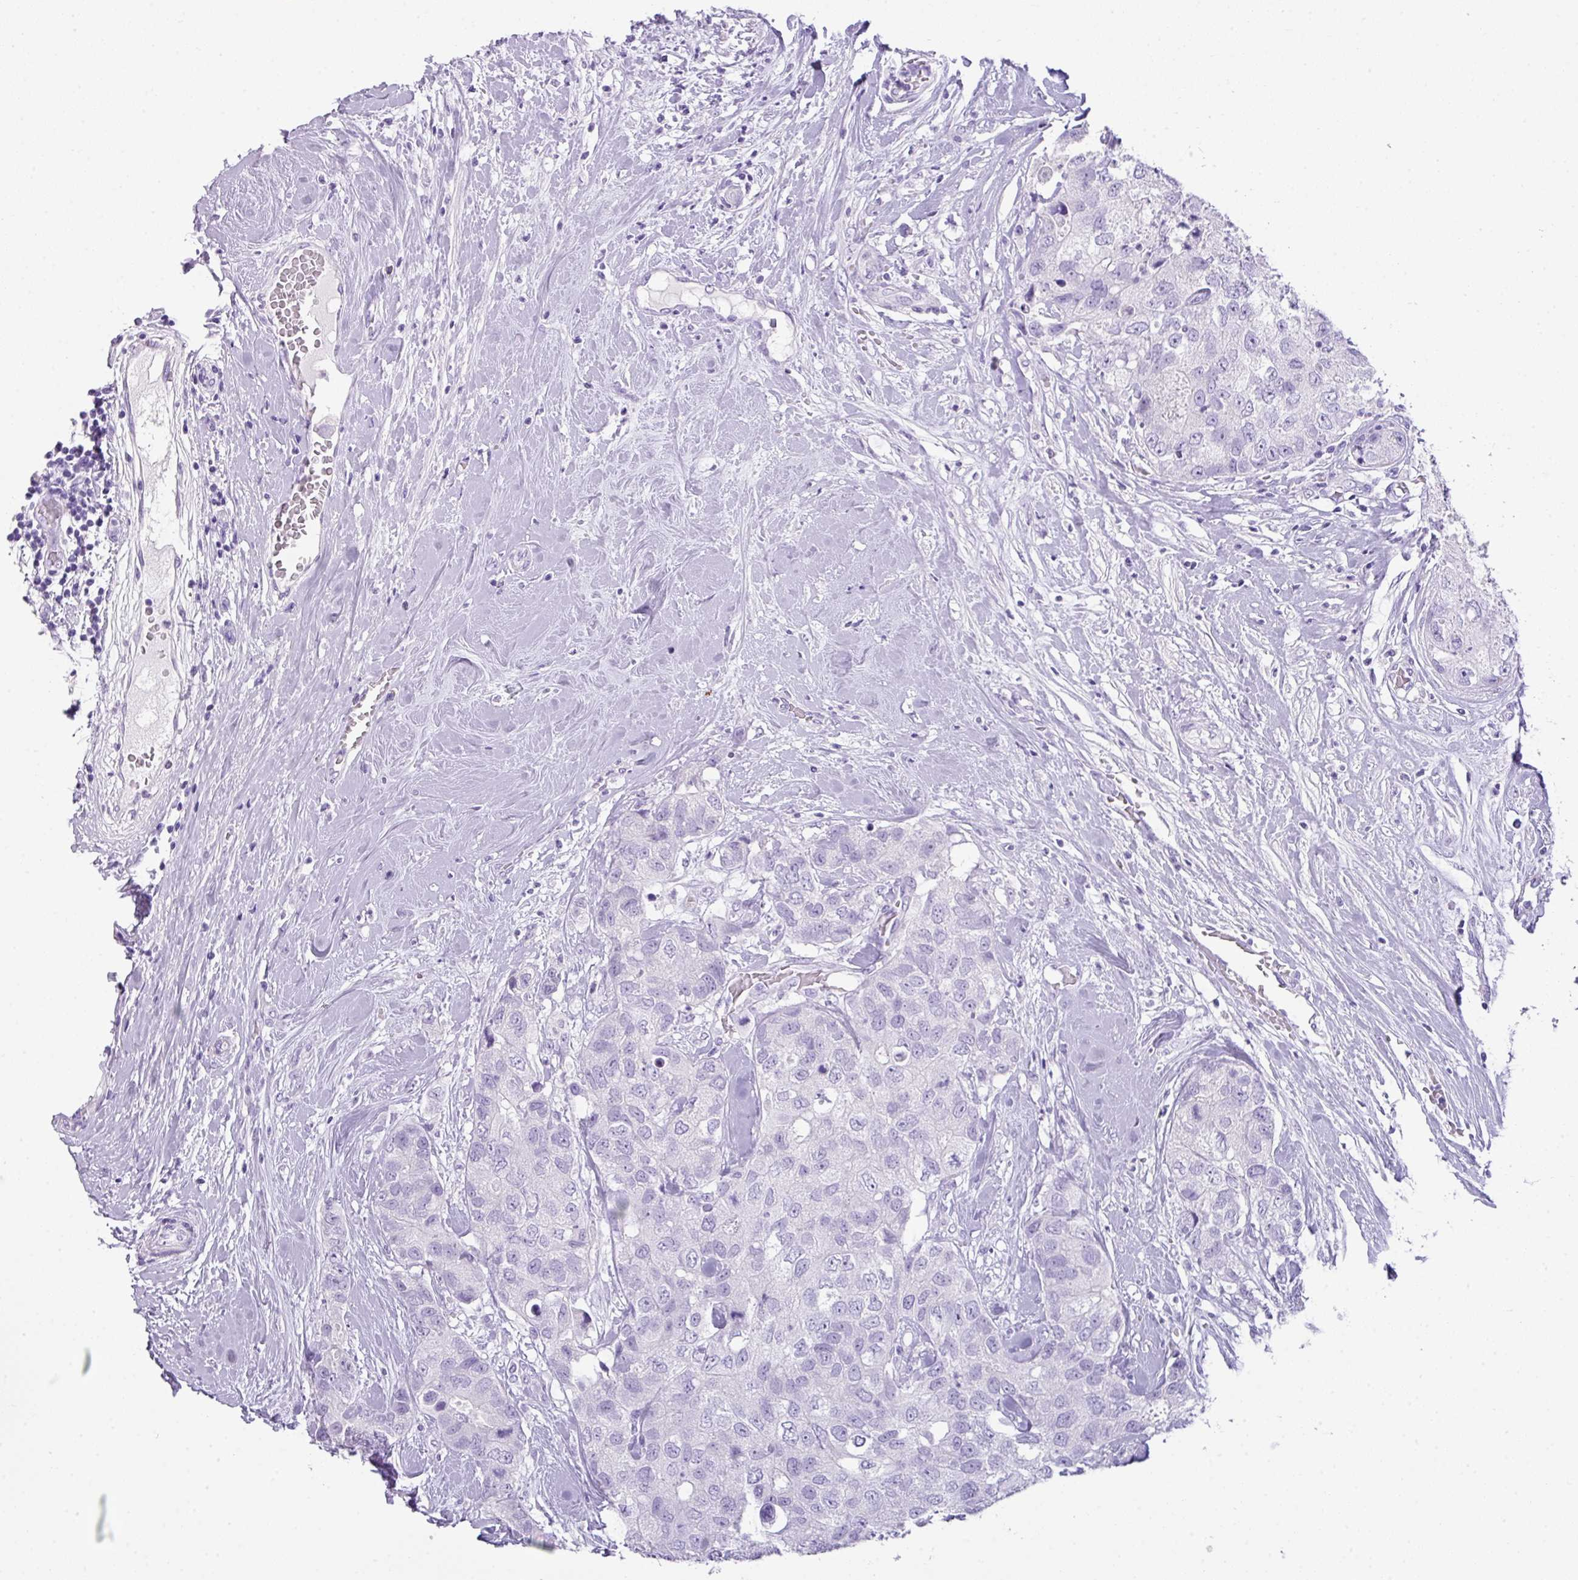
{"staining": {"intensity": "negative", "quantity": "none", "location": "none"}, "tissue": "breast cancer", "cell_type": "Tumor cells", "image_type": "cancer", "snomed": [{"axis": "morphology", "description": "Duct carcinoma"}, {"axis": "topography", "description": "Breast"}], "caption": "Immunohistochemistry (IHC) photomicrograph of neoplastic tissue: breast cancer (intraductal carcinoma) stained with DAB exhibits no significant protein staining in tumor cells. (DAB IHC visualized using brightfield microscopy, high magnification).", "gene": "TNP1", "patient": {"sex": "female", "age": 62}}